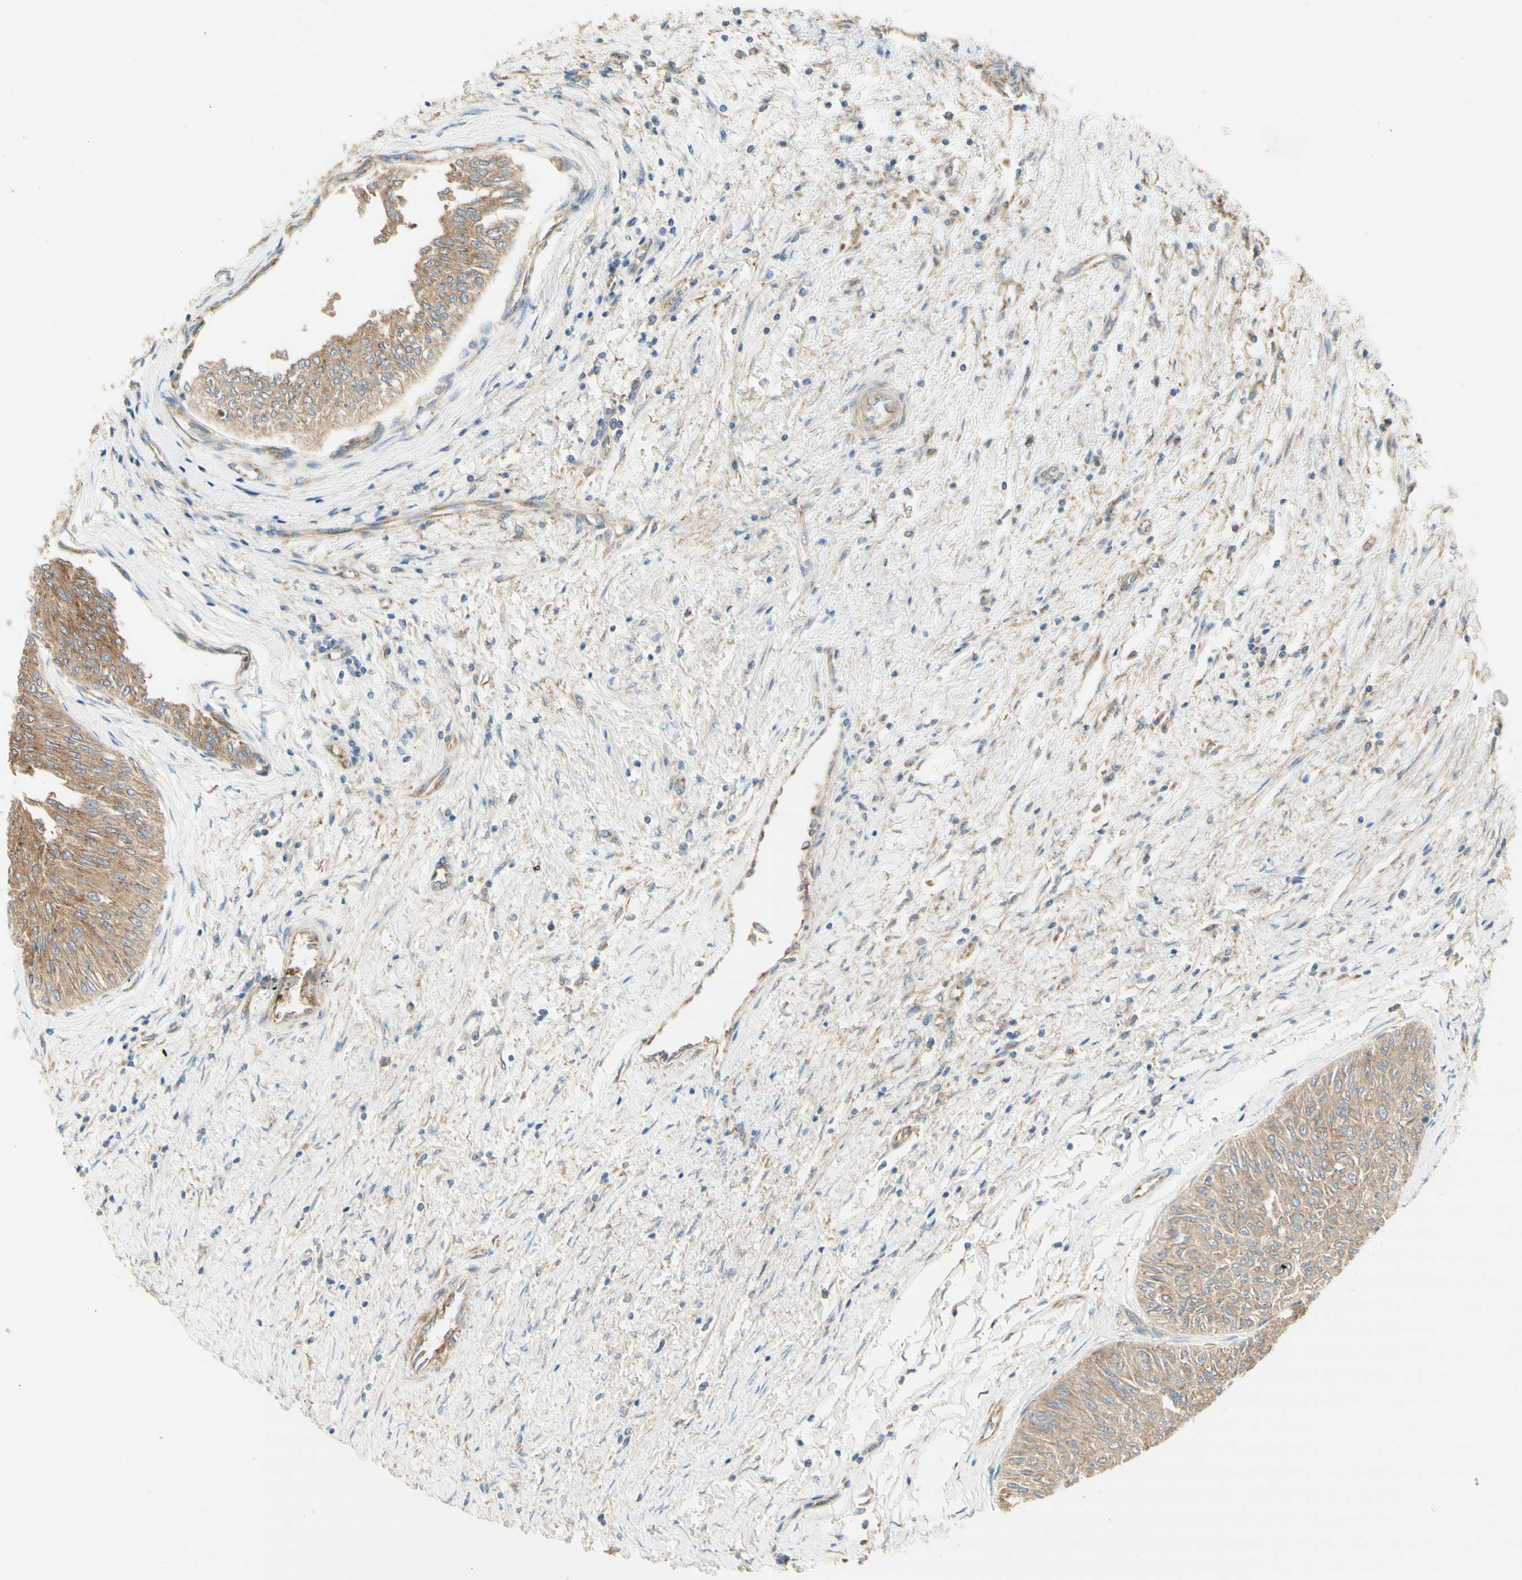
{"staining": {"intensity": "moderate", "quantity": ">75%", "location": "cytoplasmic/membranous"}, "tissue": "urothelial cancer", "cell_type": "Tumor cells", "image_type": "cancer", "snomed": [{"axis": "morphology", "description": "Urothelial carcinoma, Low grade"}, {"axis": "topography", "description": "Urinary bladder"}], "caption": "Urothelial carcinoma (low-grade) stained with a brown dye exhibits moderate cytoplasmic/membranous positive expression in about >75% of tumor cells.", "gene": "DYNC1H1", "patient": {"sex": "male", "age": 78}}